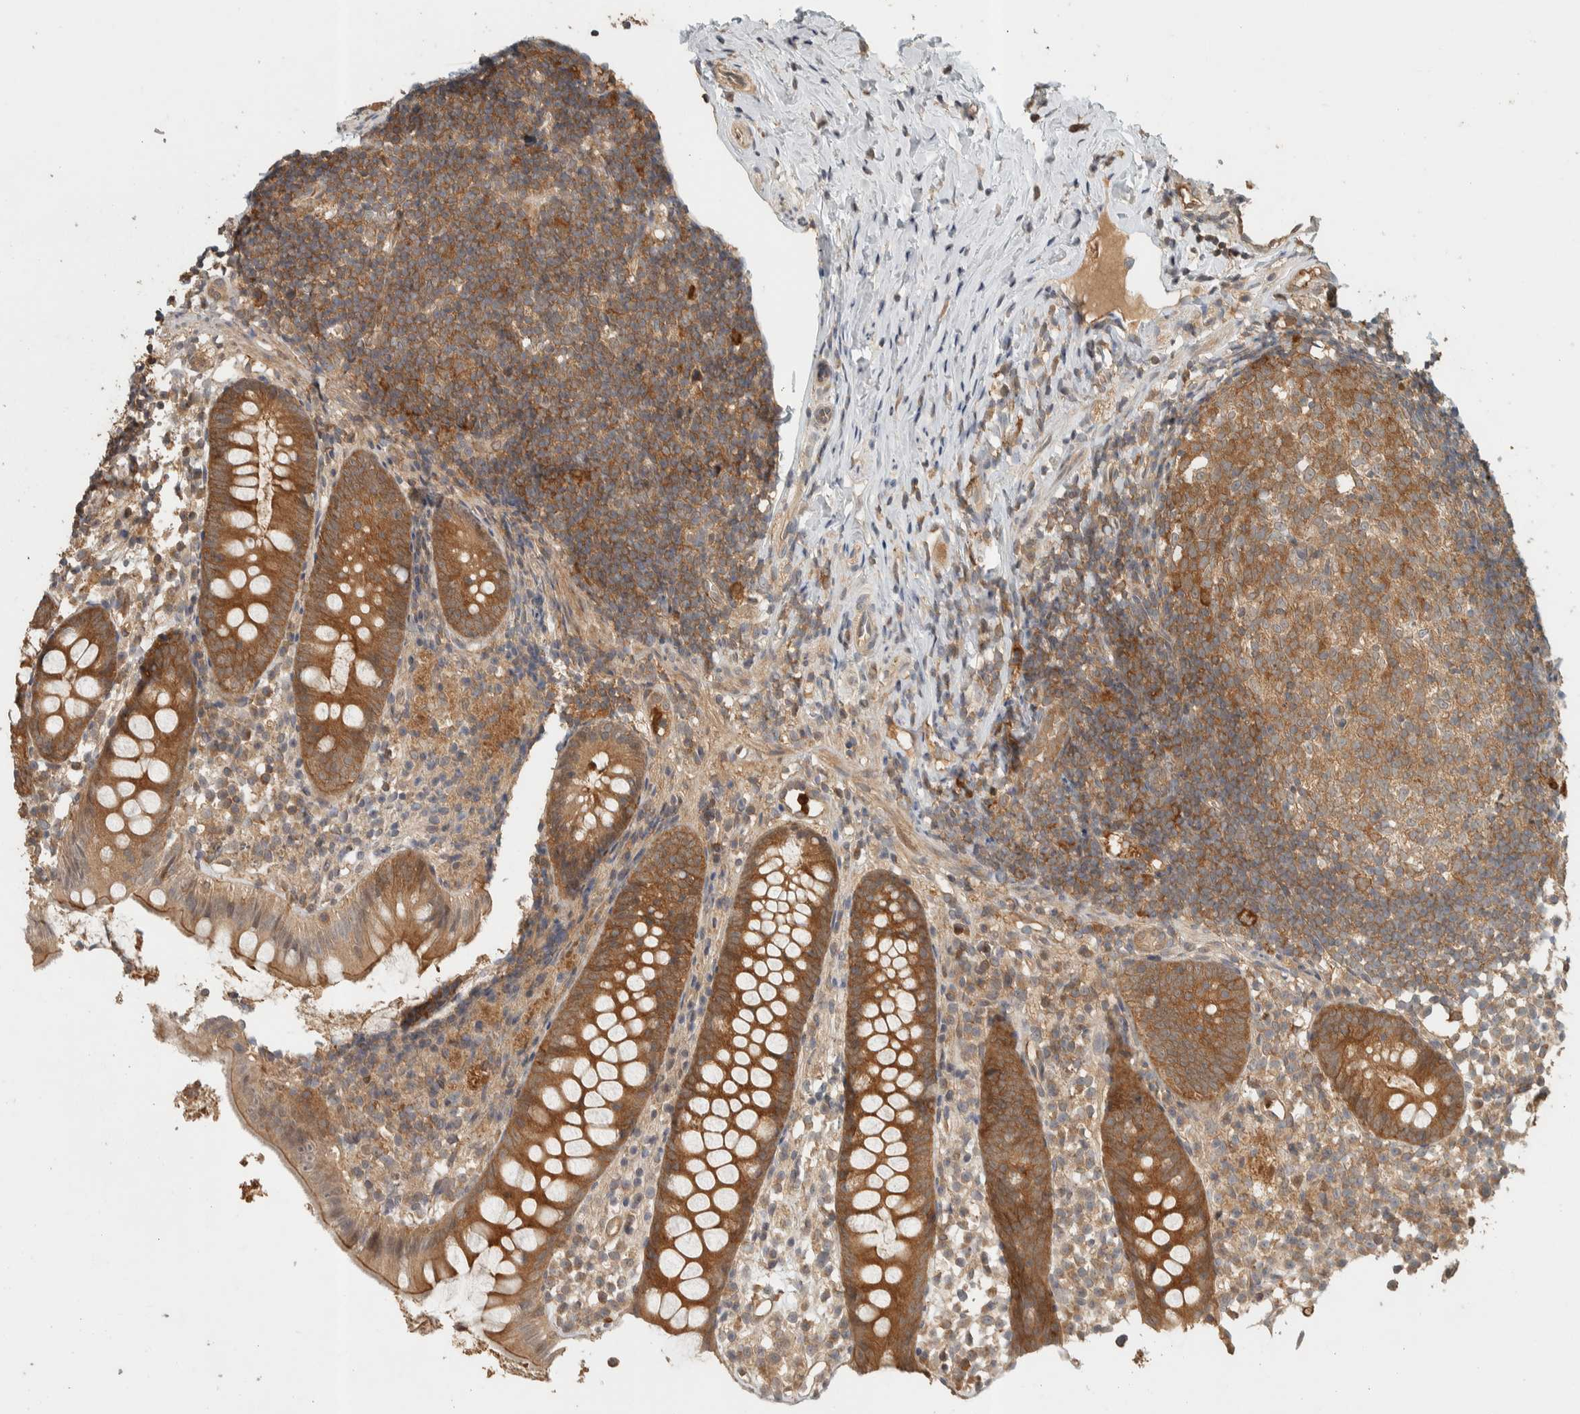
{"staining": {"intensity": "moderate", "quantity": ">75%", "location": "cytoplasmic/membranous"}, "tissue": "appendix", "cell_type": "Glandular cells", "image_type": "normal", "snomed": [{"axis": "morphology", "description": "Normal tissue, NOS"}, {"axis": "topography", "description": "Appendix"}], "caption": "Immunohistochemical staining of benign appendix demonstrates >75% levels of moderate cytoplasmic/membranous protein staining in about >75% of glandular cells.", "gene": "ADSS2", "patient": {"sex": "female", "age": 20}}